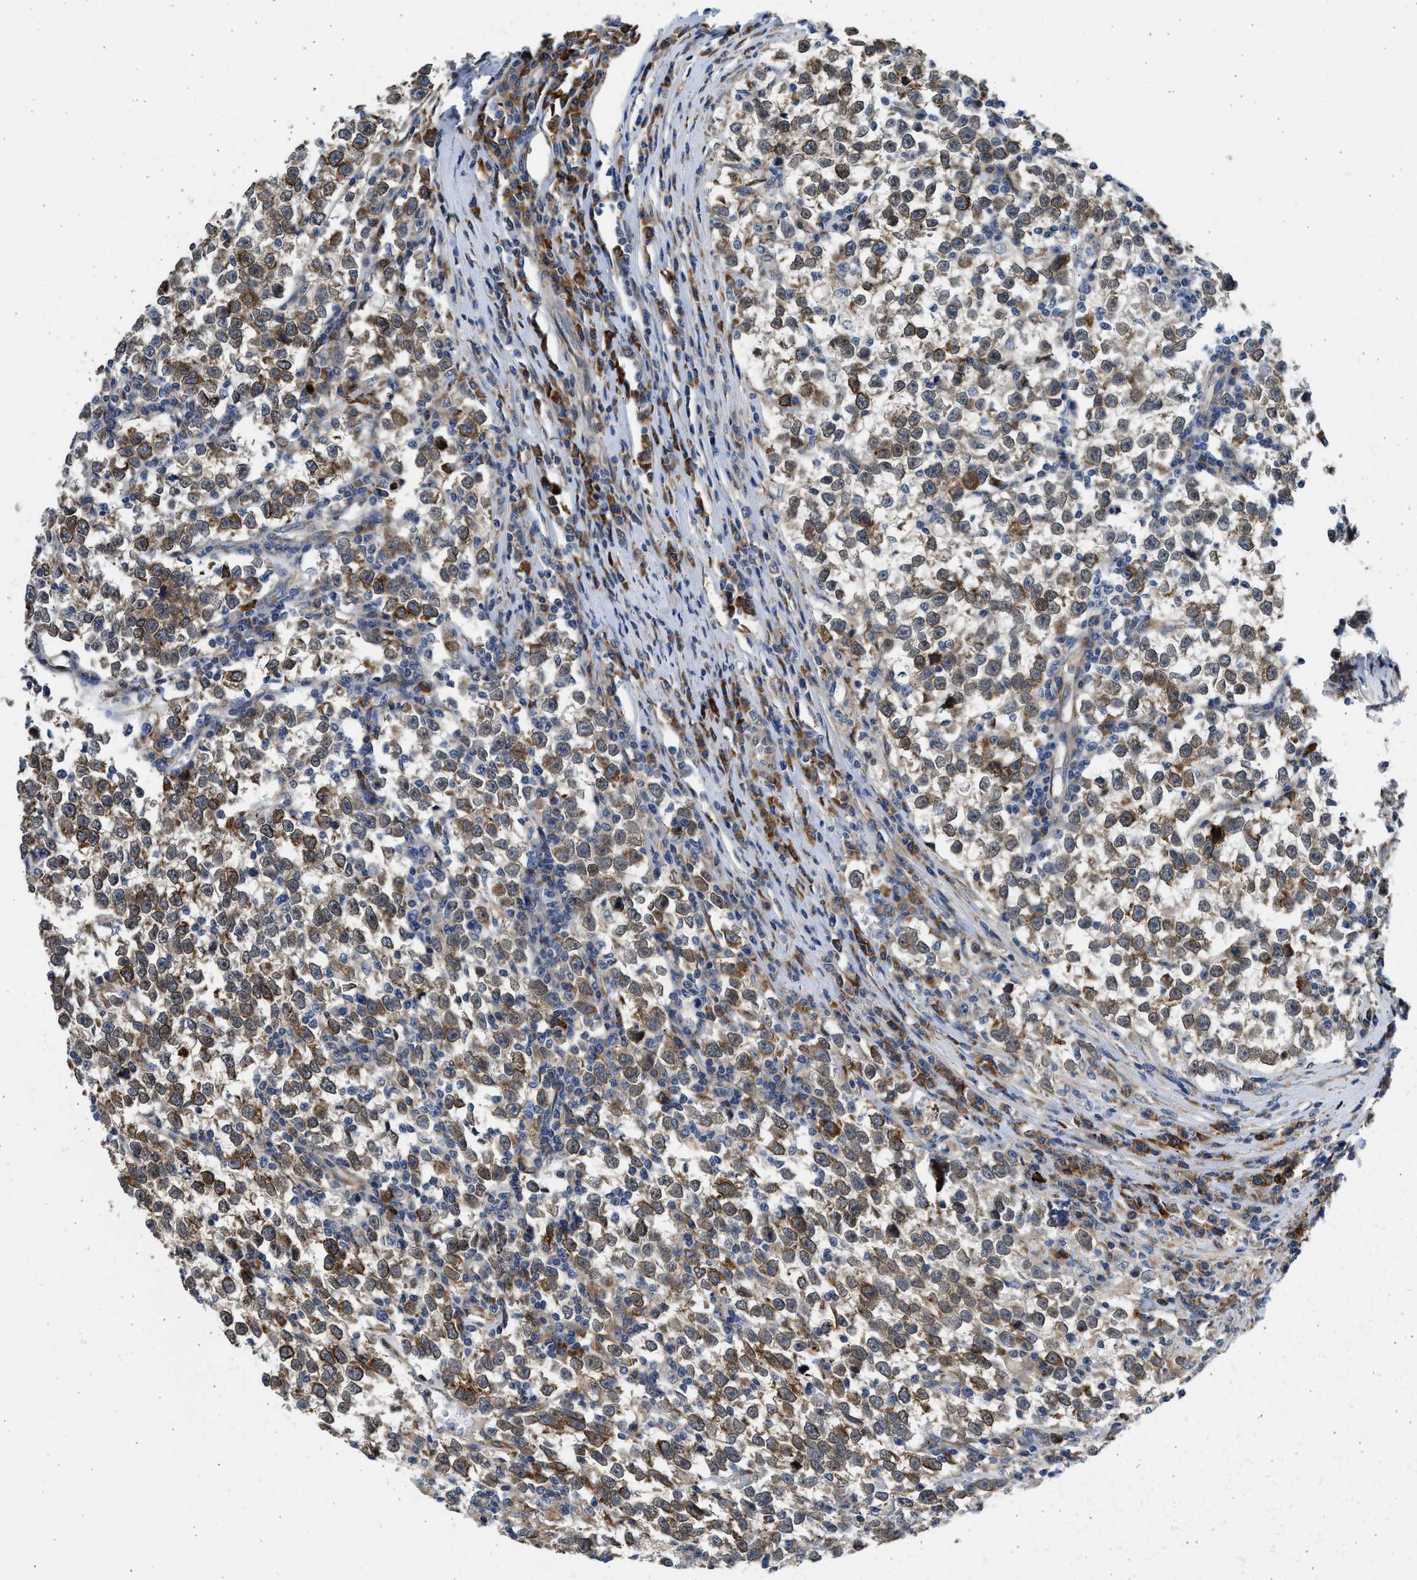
{"staining": {"intensity": "moderate", "quantity": ">75%", "location": "cytoplasmic/membranous"}, "tissue": "testis cancer", "cell_type": "Tumor cells", "image_type": "cancer", "snomed": [{"axis": "morphology", "description": "Normal tissue, NOS"}, {"axis": "morphology", "description": "Seminoma, NOS"}, {"axis": "topography", "description": "Testis"}], "caption": "Brown immunohistochemical staining in human testis cancer shows moderate cytoplasmic/membranous expression in approximately >75% of tumor cells. Nuclei are stained in blue.", "gene": "PLD2", "patient": {"sex": "male", "age": 43}}